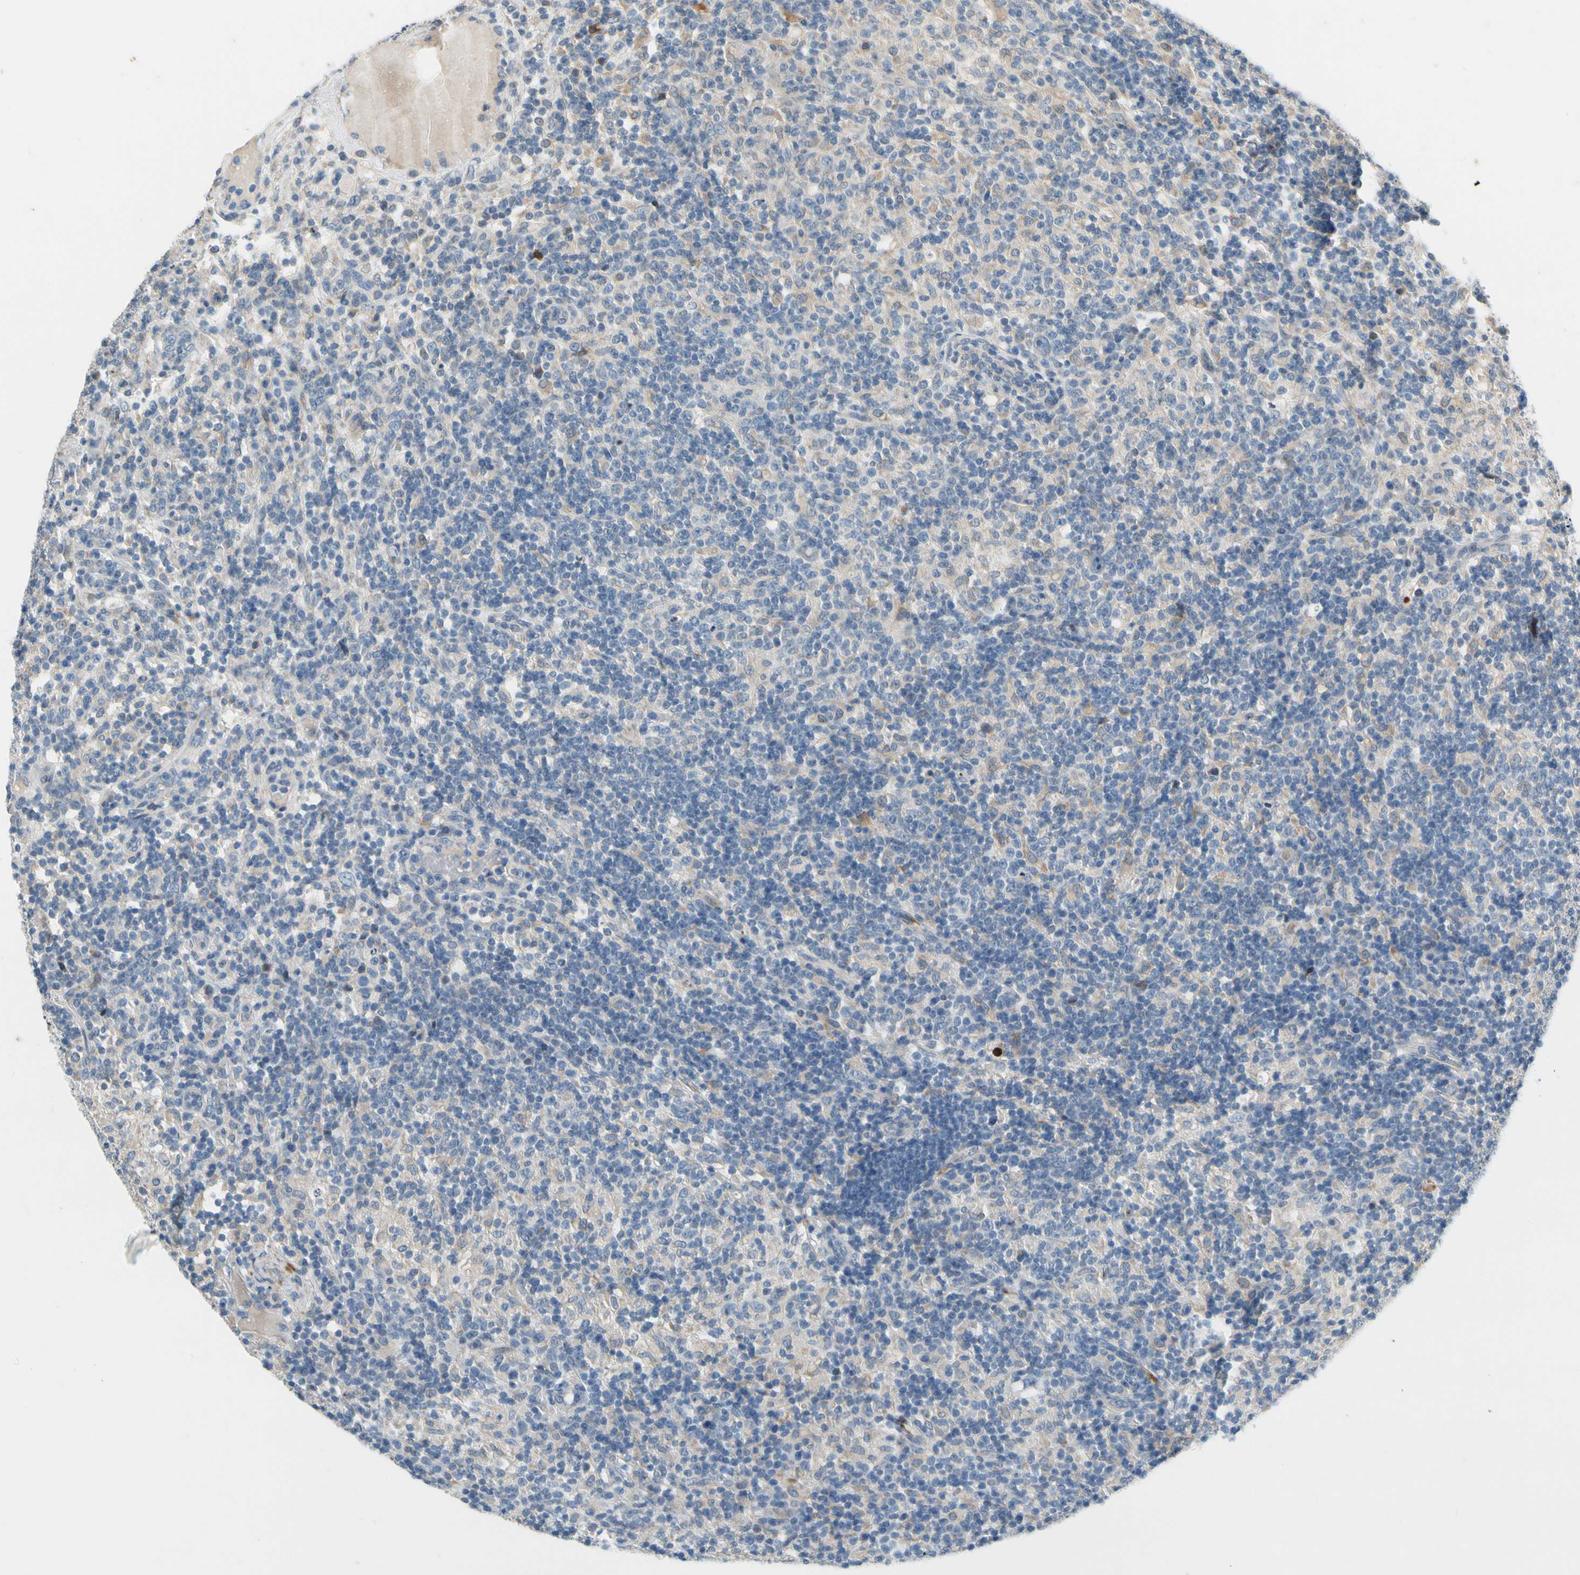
{"staining": {"intensity": "weak", "quantity": "25%-75%", "location": "cytoplasmic/membranous"}, "tissue": "lymphoma", "cell_type": "Tumor cells", "image_type": "cancer", "snomed": [{"axis": "morphology", "description": "Hodgkin's disease, NOS"}, {"axis": "topography", "description": "Lymph node"}], "caption": "Brown immunohistochemical staining in human lymphoma displays weak cytoplasmic/membranous staining in approximately 25%-75% of tumor cells.", "gene": "PIP5K1B", "patient": {"sex": "male", "age": 70}}